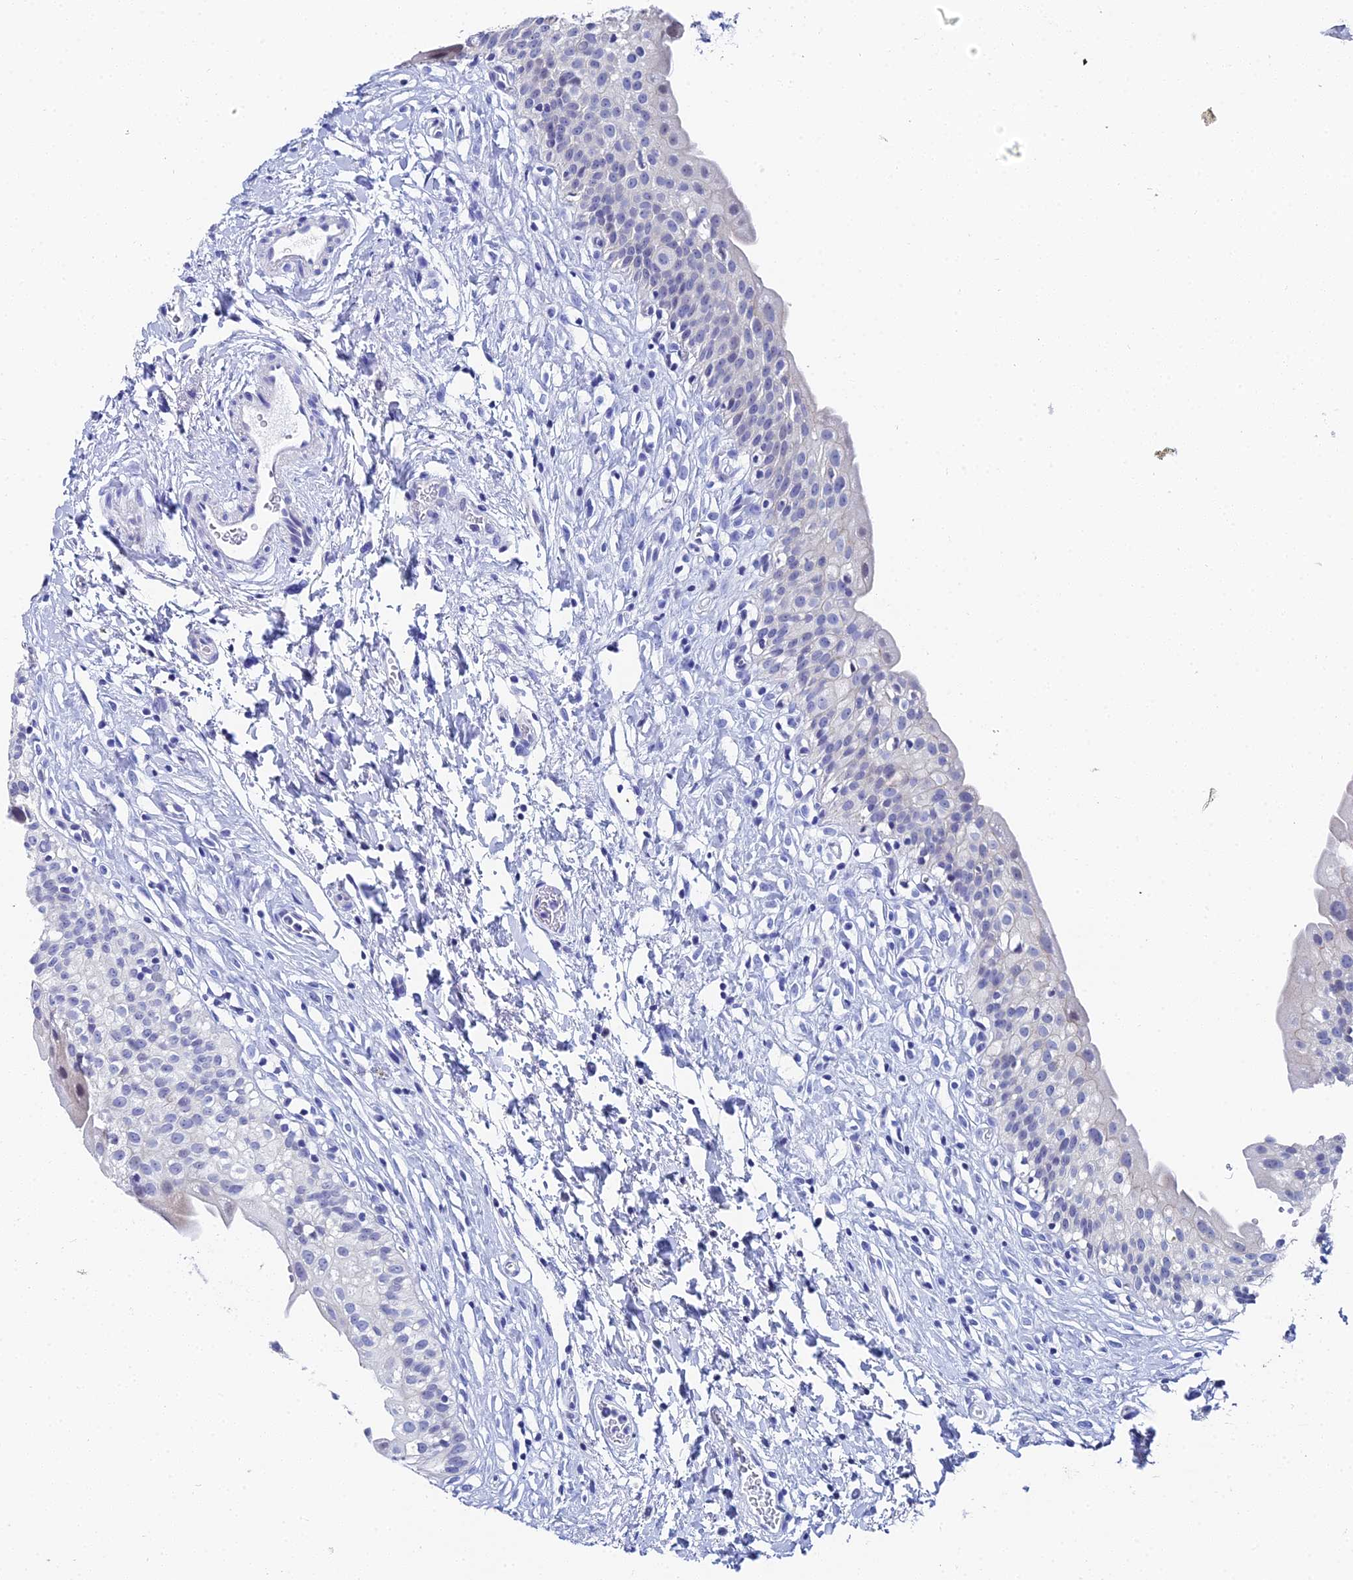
{"staining": {"intensity": "negative", "quantity": "none", "location": "none"}, "tissue": "urinary bladder", "cell_type": "Urothelial cells", "image_type": "normal", "snomed": [{"axis": "morphology", "description": "Normal tissue, NOS"}, {"axis": "topography", "description": "Urinary bladder"}], "caption": "DAB (3,3'-diaminobenzidine) immunohistochemical staining of benign human urinary bladder displays no significant staining in urothelial cells. The staining was performed using DAB (3,3'-diaminobenzidine) to visualize the protein expression in brown, while the nuclei were stained in blue with hematoxylin (Magnification: 20x).", "gene": "OCM2", "patient": {"sex": "male", "age": 51}}